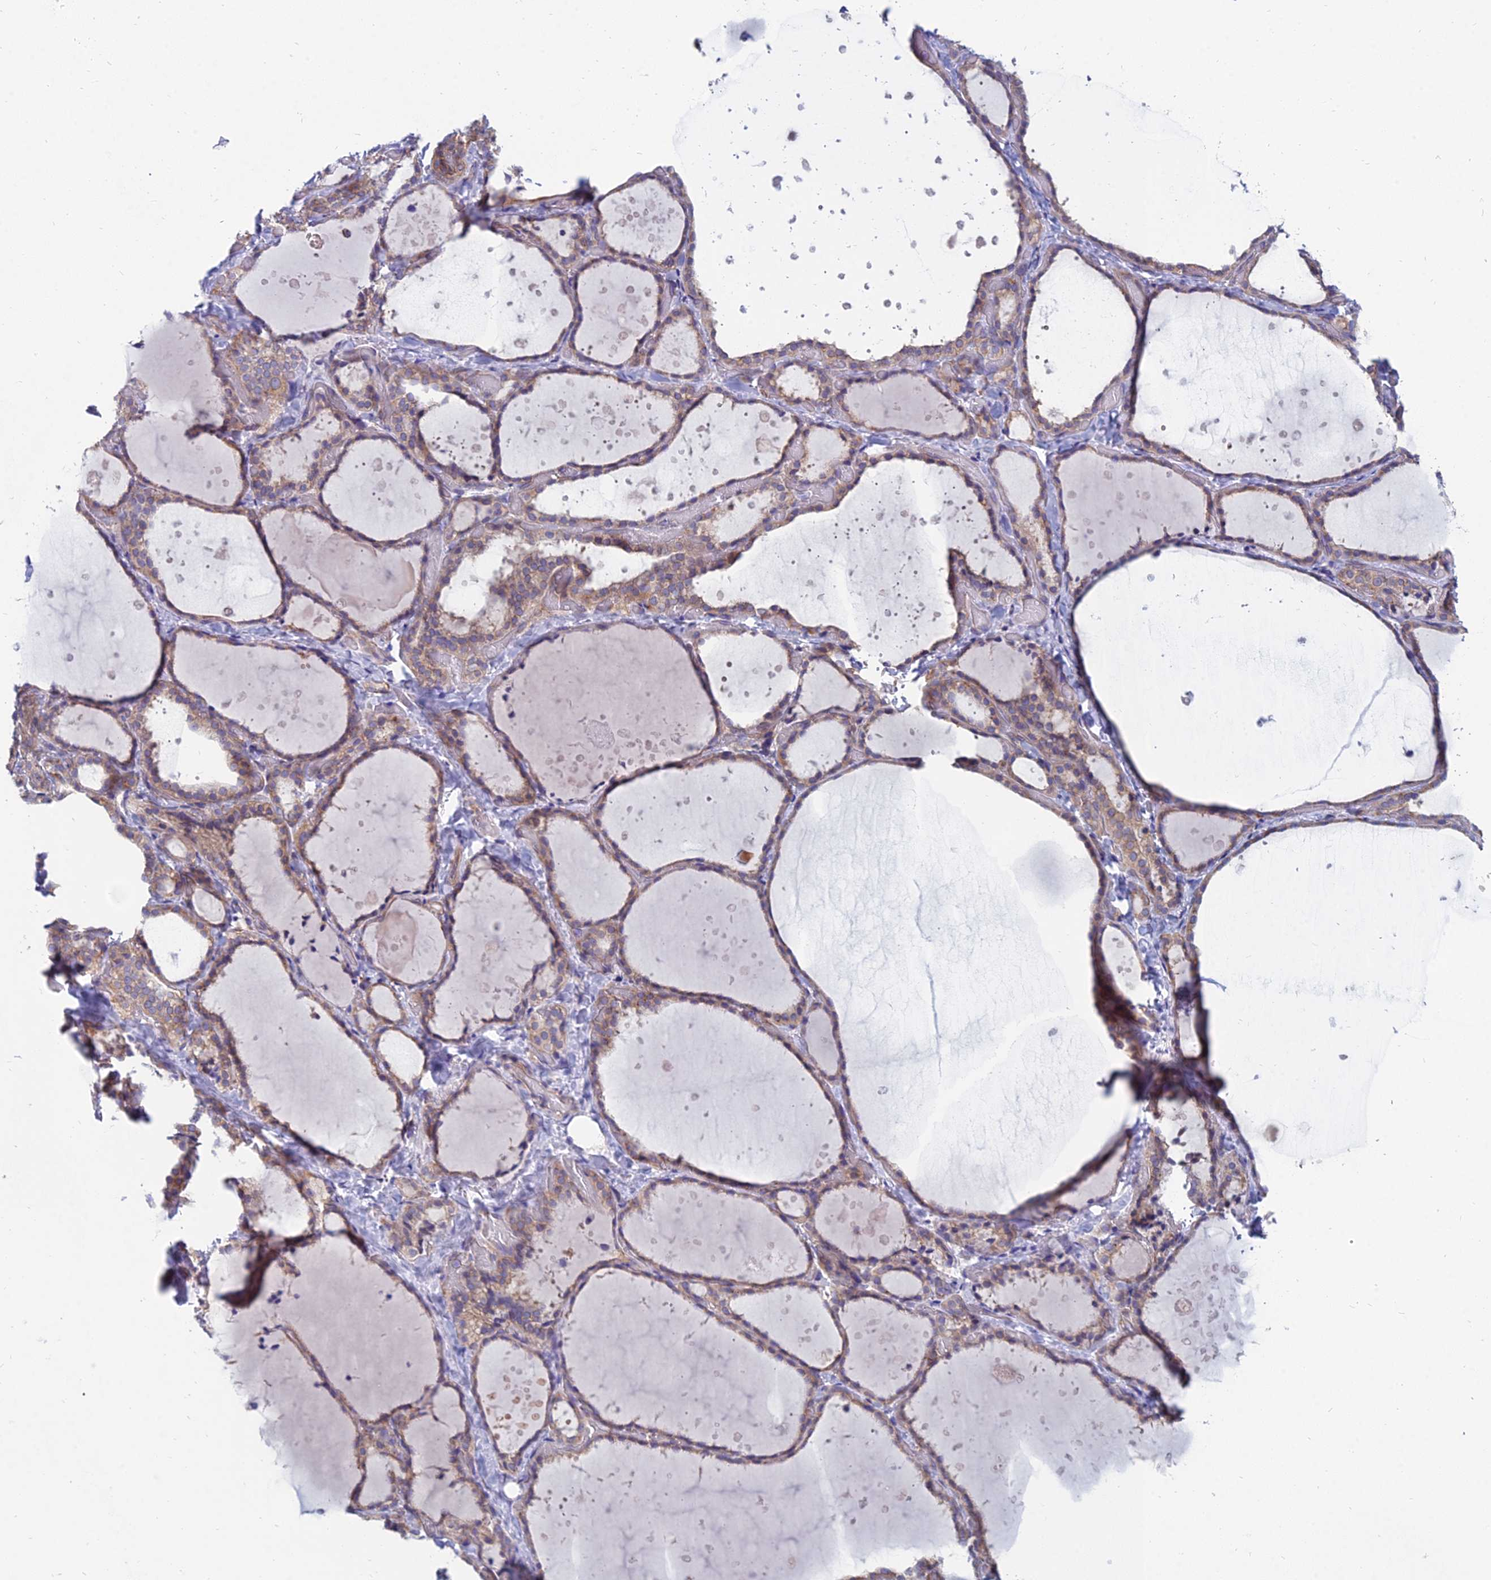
{"staining": {"intensity": "moderate", "quantity": ">75%", "location": "cytoplasmic/membranous"}, "tissue": "thyroid gland", "cell_type": "Glandular cells", "image_type": "normal", "snomed": [{"axis": "morphology", "description": "Normal tissue, NOS"}, {"axis": "topography", "description": "Thyroid gland"}], "caption": "Immunohistochemistry (IHC) micrograph of normal thyroid gland: thyroid gland stained using IHC displays medium levels of moderate protein expression localized specifically in the cytoplasmic/membranous of glandular cells, appearing as a cytoplasmic/membranous brown color.", "gene": "TXLNA", "patient": {"sex": "female", "age": 44}}